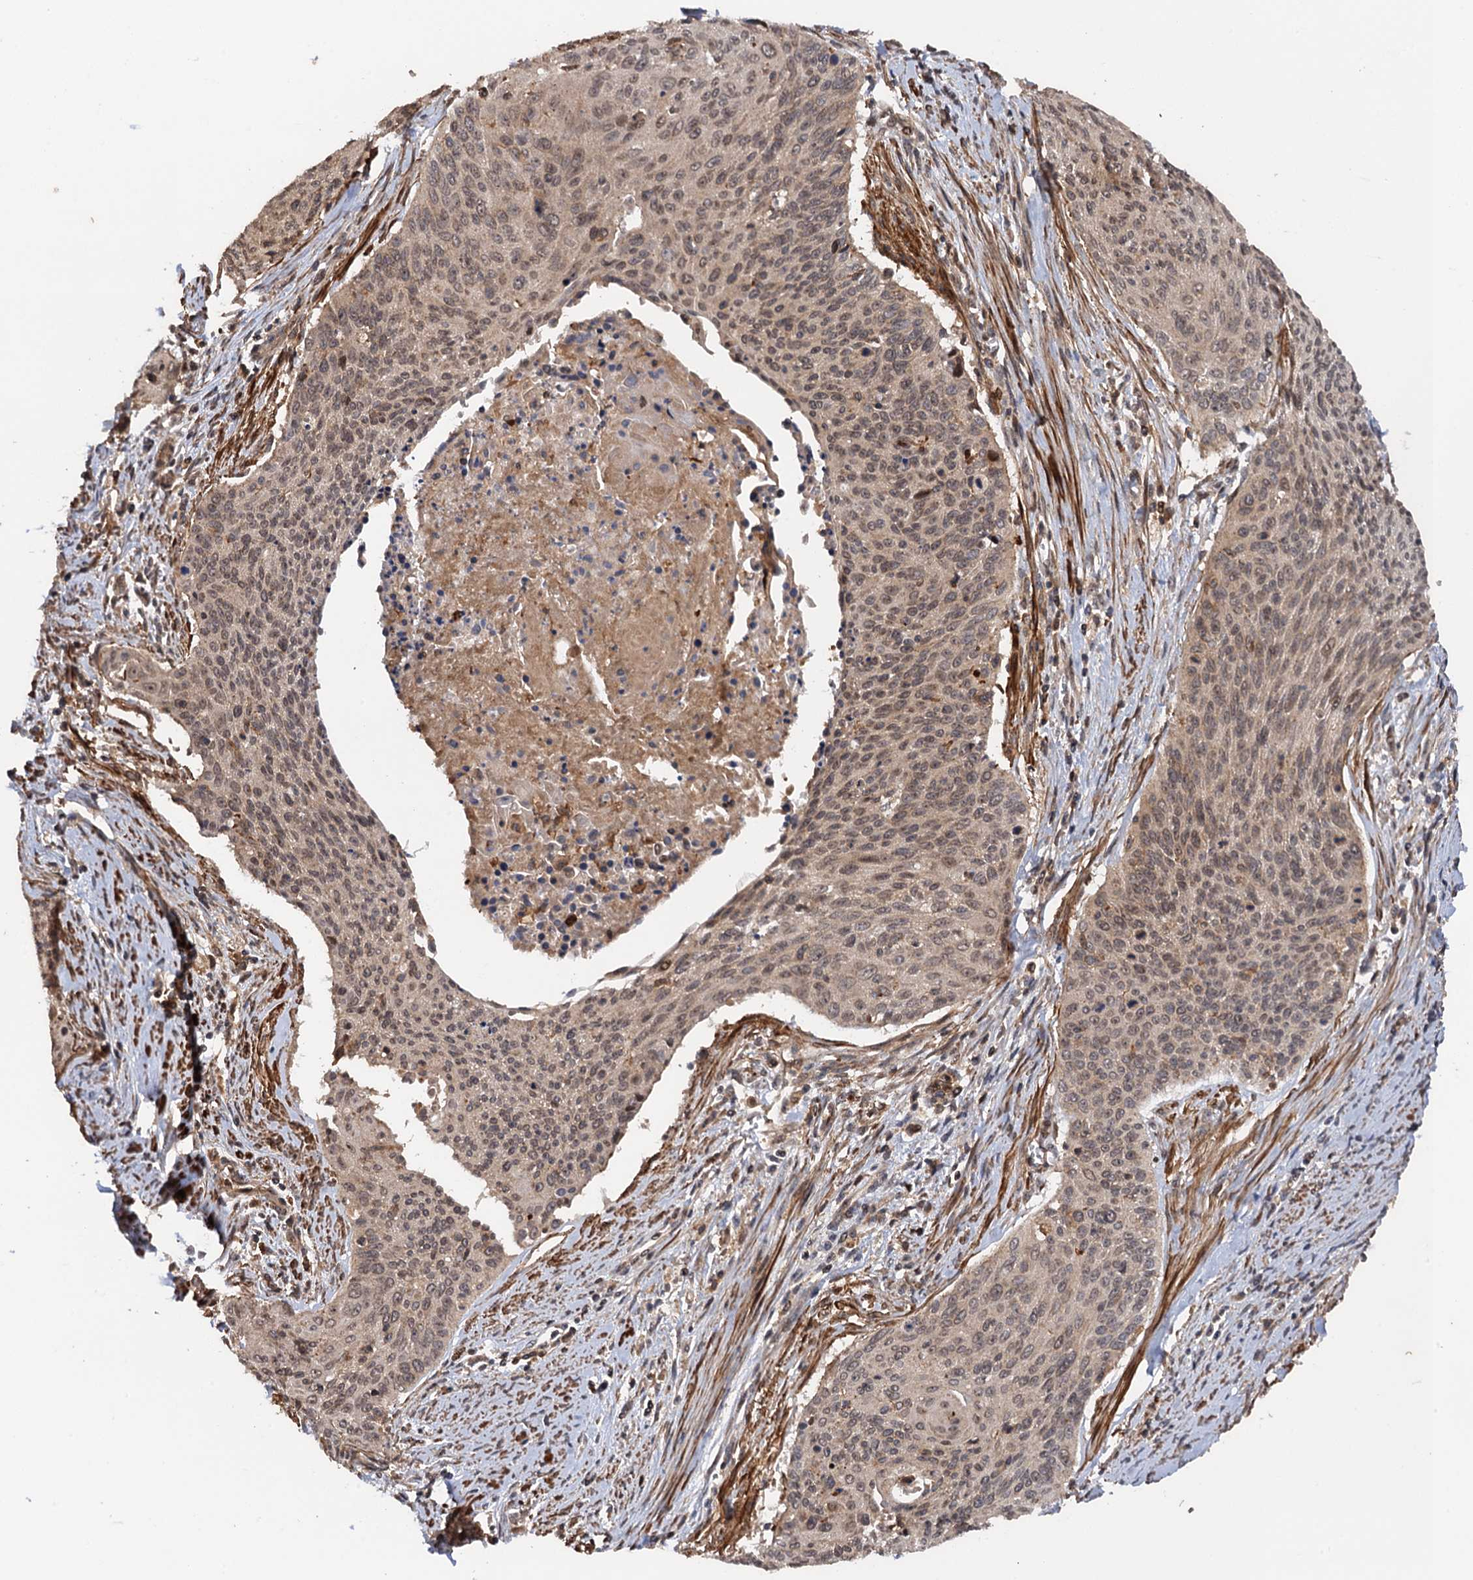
{"staining": {"intensity": "moderate", "quantity": ">75%", "location": "cytoplasmic/membranous,nuclear"}, "tissue": "cervical cancer", "cell_type": "Tumor cells", "image_type": "cancer", "snomed": [{"axis": "morphology", "description": "Squamous cell carcinoma, NOS"}, {"axis": "topography", "description": "Cervix"}], "caption": "Moderate cytoplasmic/membranous and nuclear protein staining is identified in about >75% of tumor cells in cervical squamous cell carcinoma.", "gene": "BORA", "patient": {"sex": "female", "age": 55}}